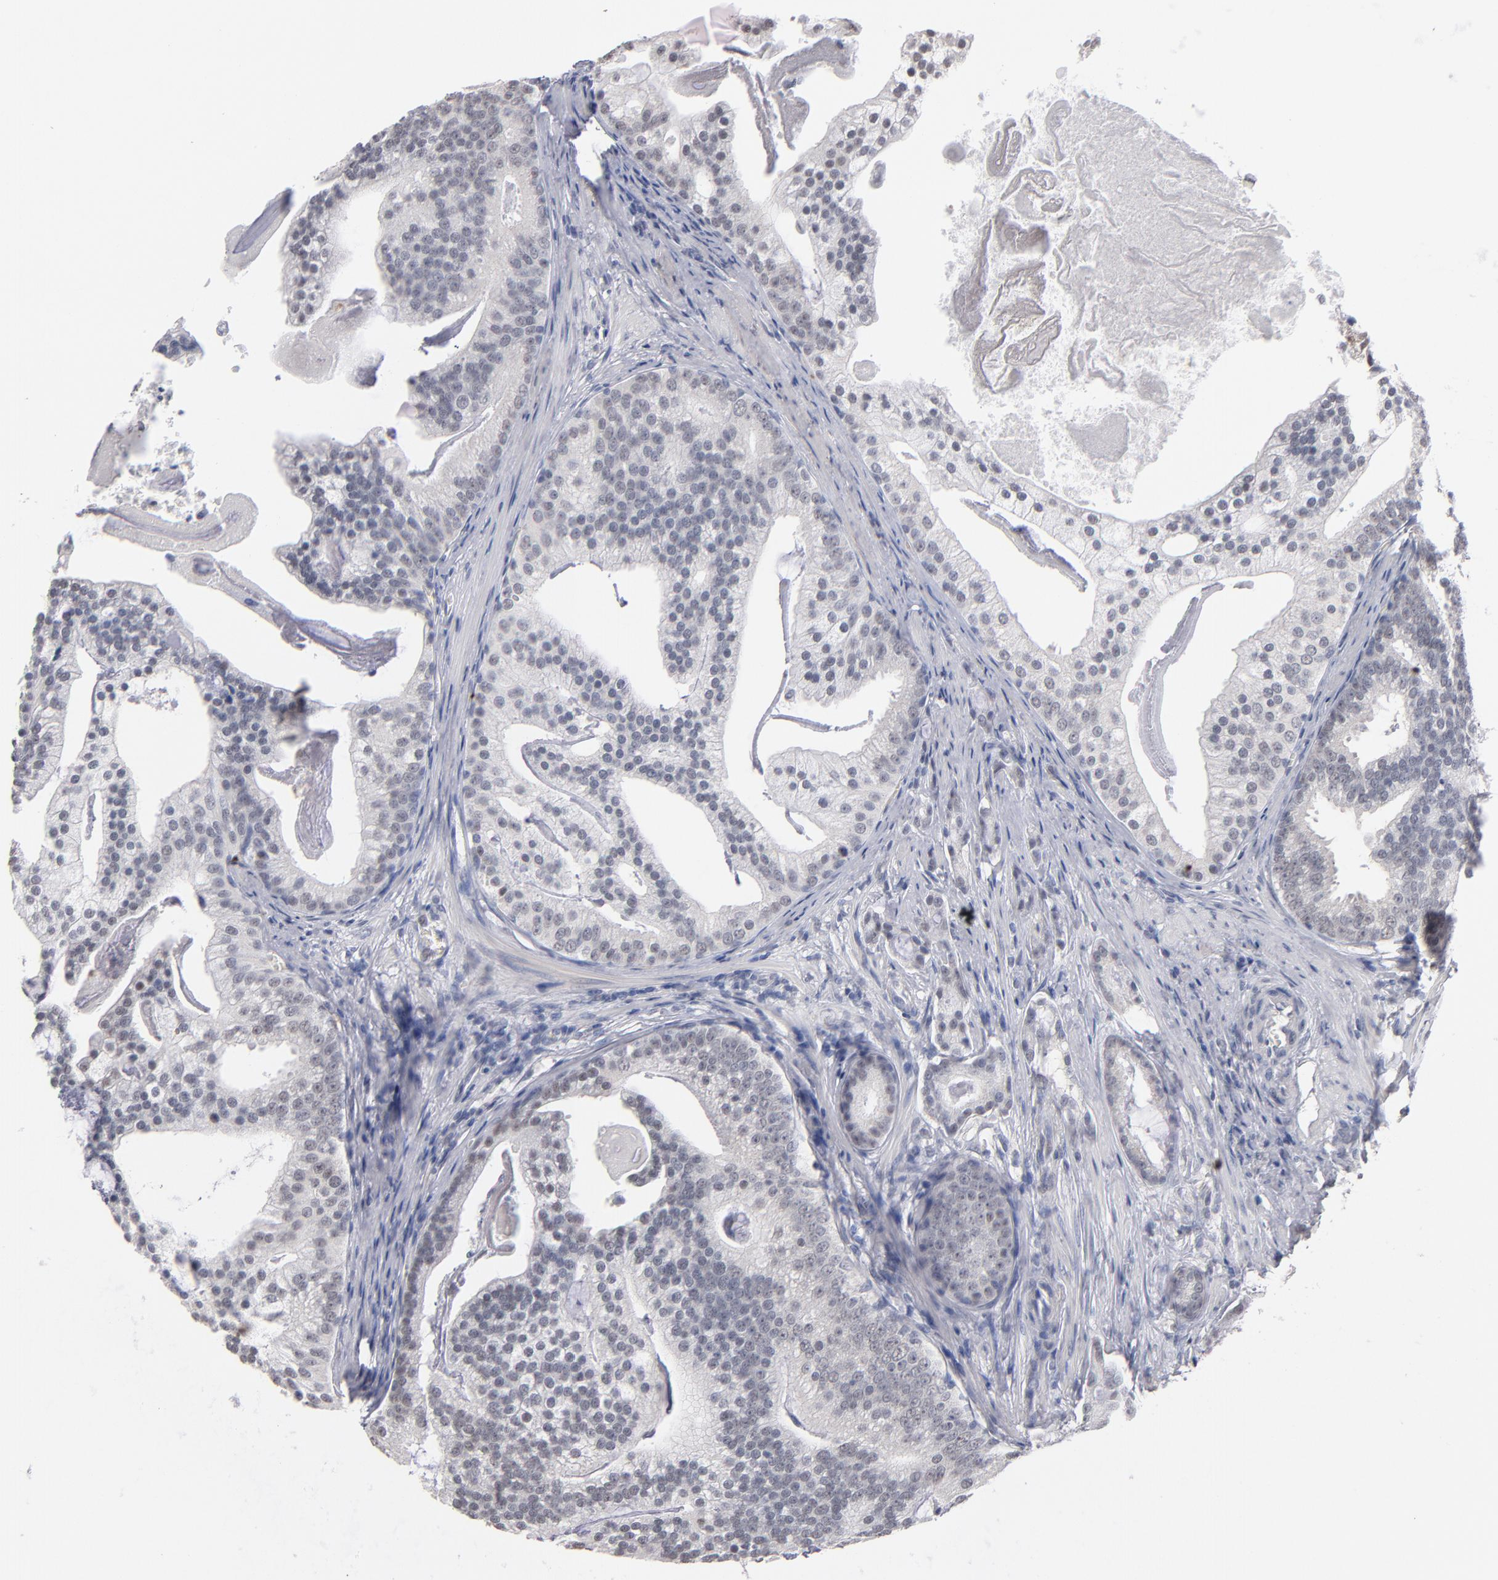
{"staining": {"intensity": "weak", "quantity": "<25%", "location": "nuclear"}, "tissue": "prostate cancer", "cell_type": "Tumor cells", "image_type": "cancer", "snomed": [{"axis": "morphology", "description": "Adenocarcinoma, Low grade"}, {"axis": "topography", "description": "Prostate"}], "caption": "Micrograph shows no protein expression in tumor cells of prostate cancer tissue.", "gene": "MN1", "patient": {"sex": "male", "age": 58}}